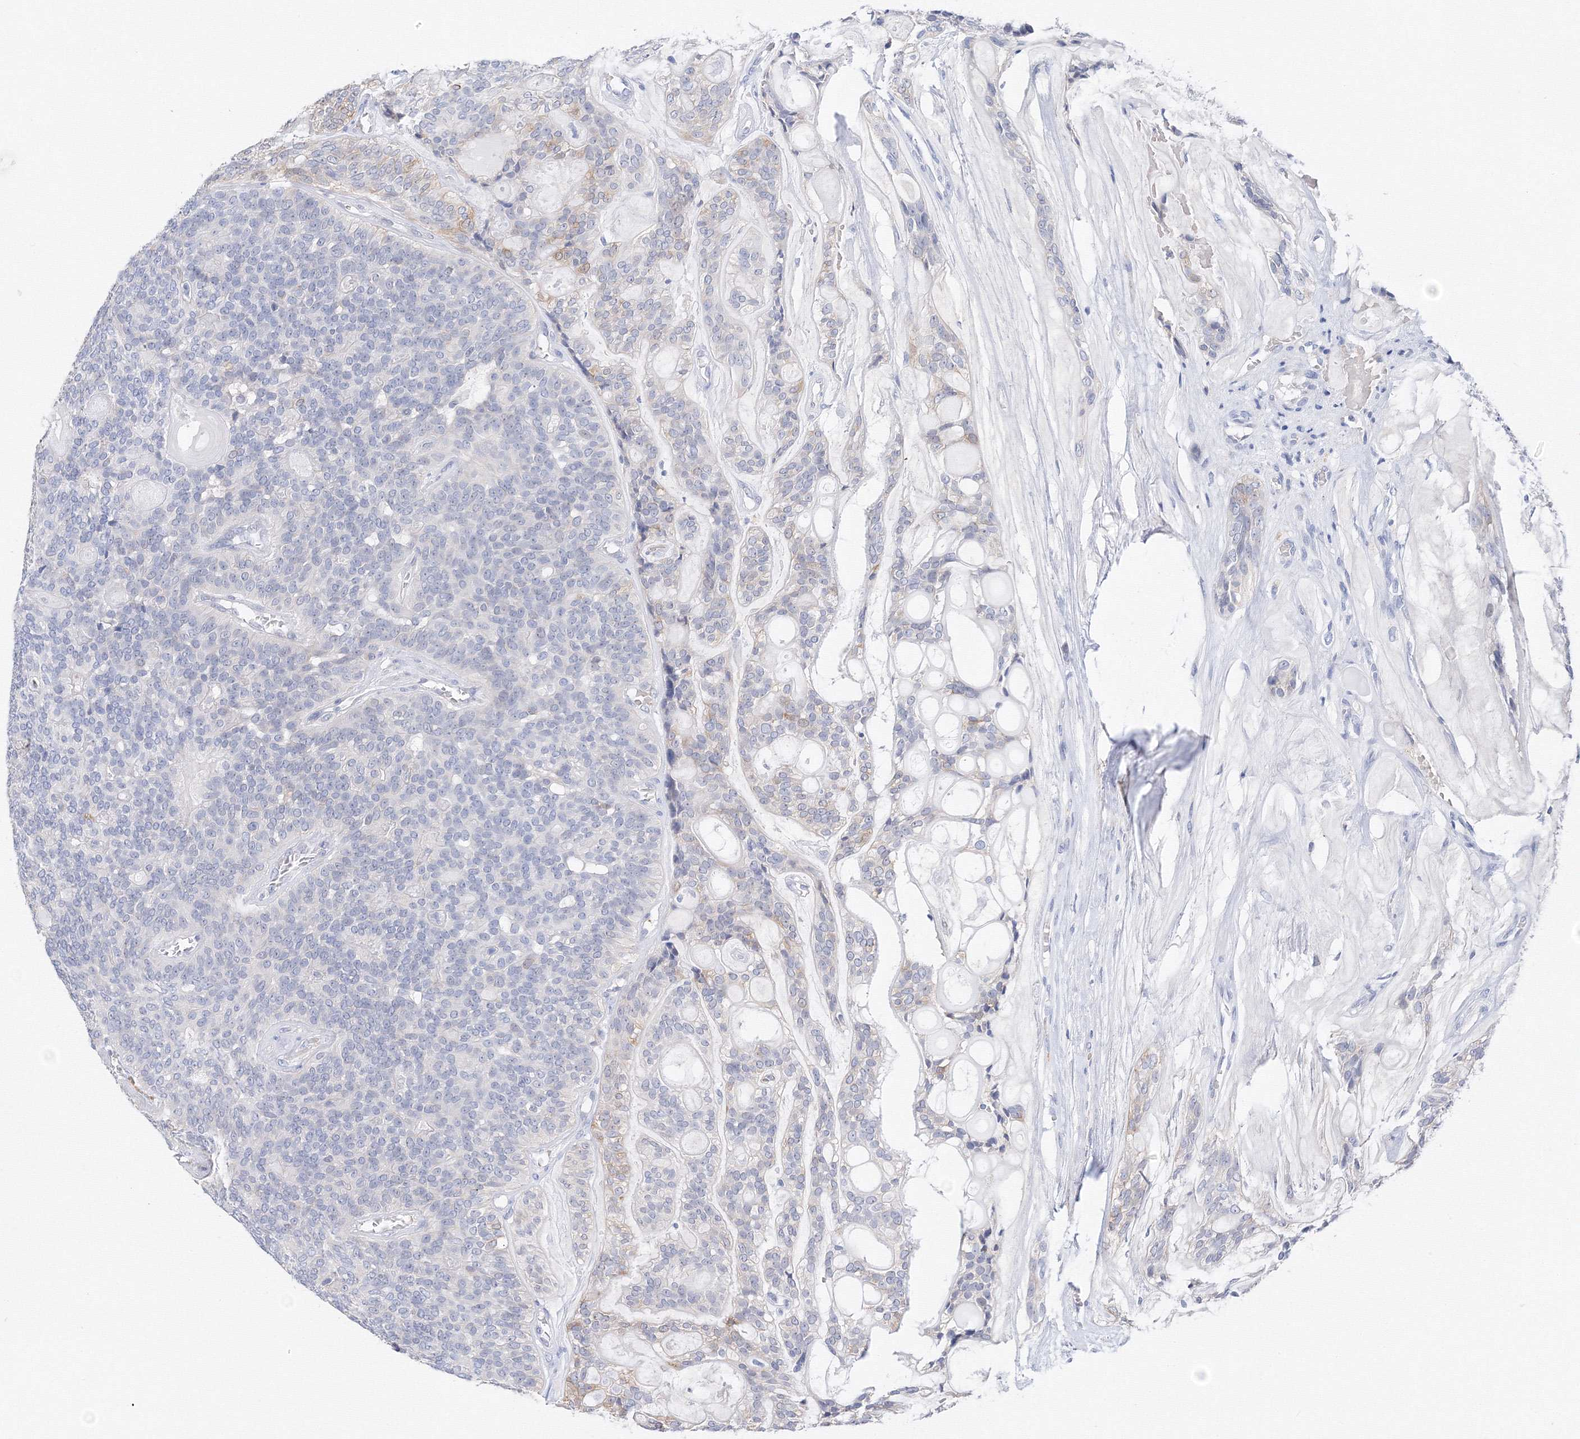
{"staining": {"intensity": "negative", "quantity": "none", "location": "none"}, "tissue": "head and neck cancer", "cell_type": "Tumor cells", "image_type": "cancer", "snomed": [{"axis": "morphology", "description": "Adenocarcinoma, NOS"}, {"axis": "topography", "description": "Head-Neck"}], "caption": "This is a histopathology image of immunohistochemistry (IHC) staining of head and neck cancer, which shows no staining in tumor cells.", "gene": "TAMM41", "patient": {"sex": "male", "age": 66}}